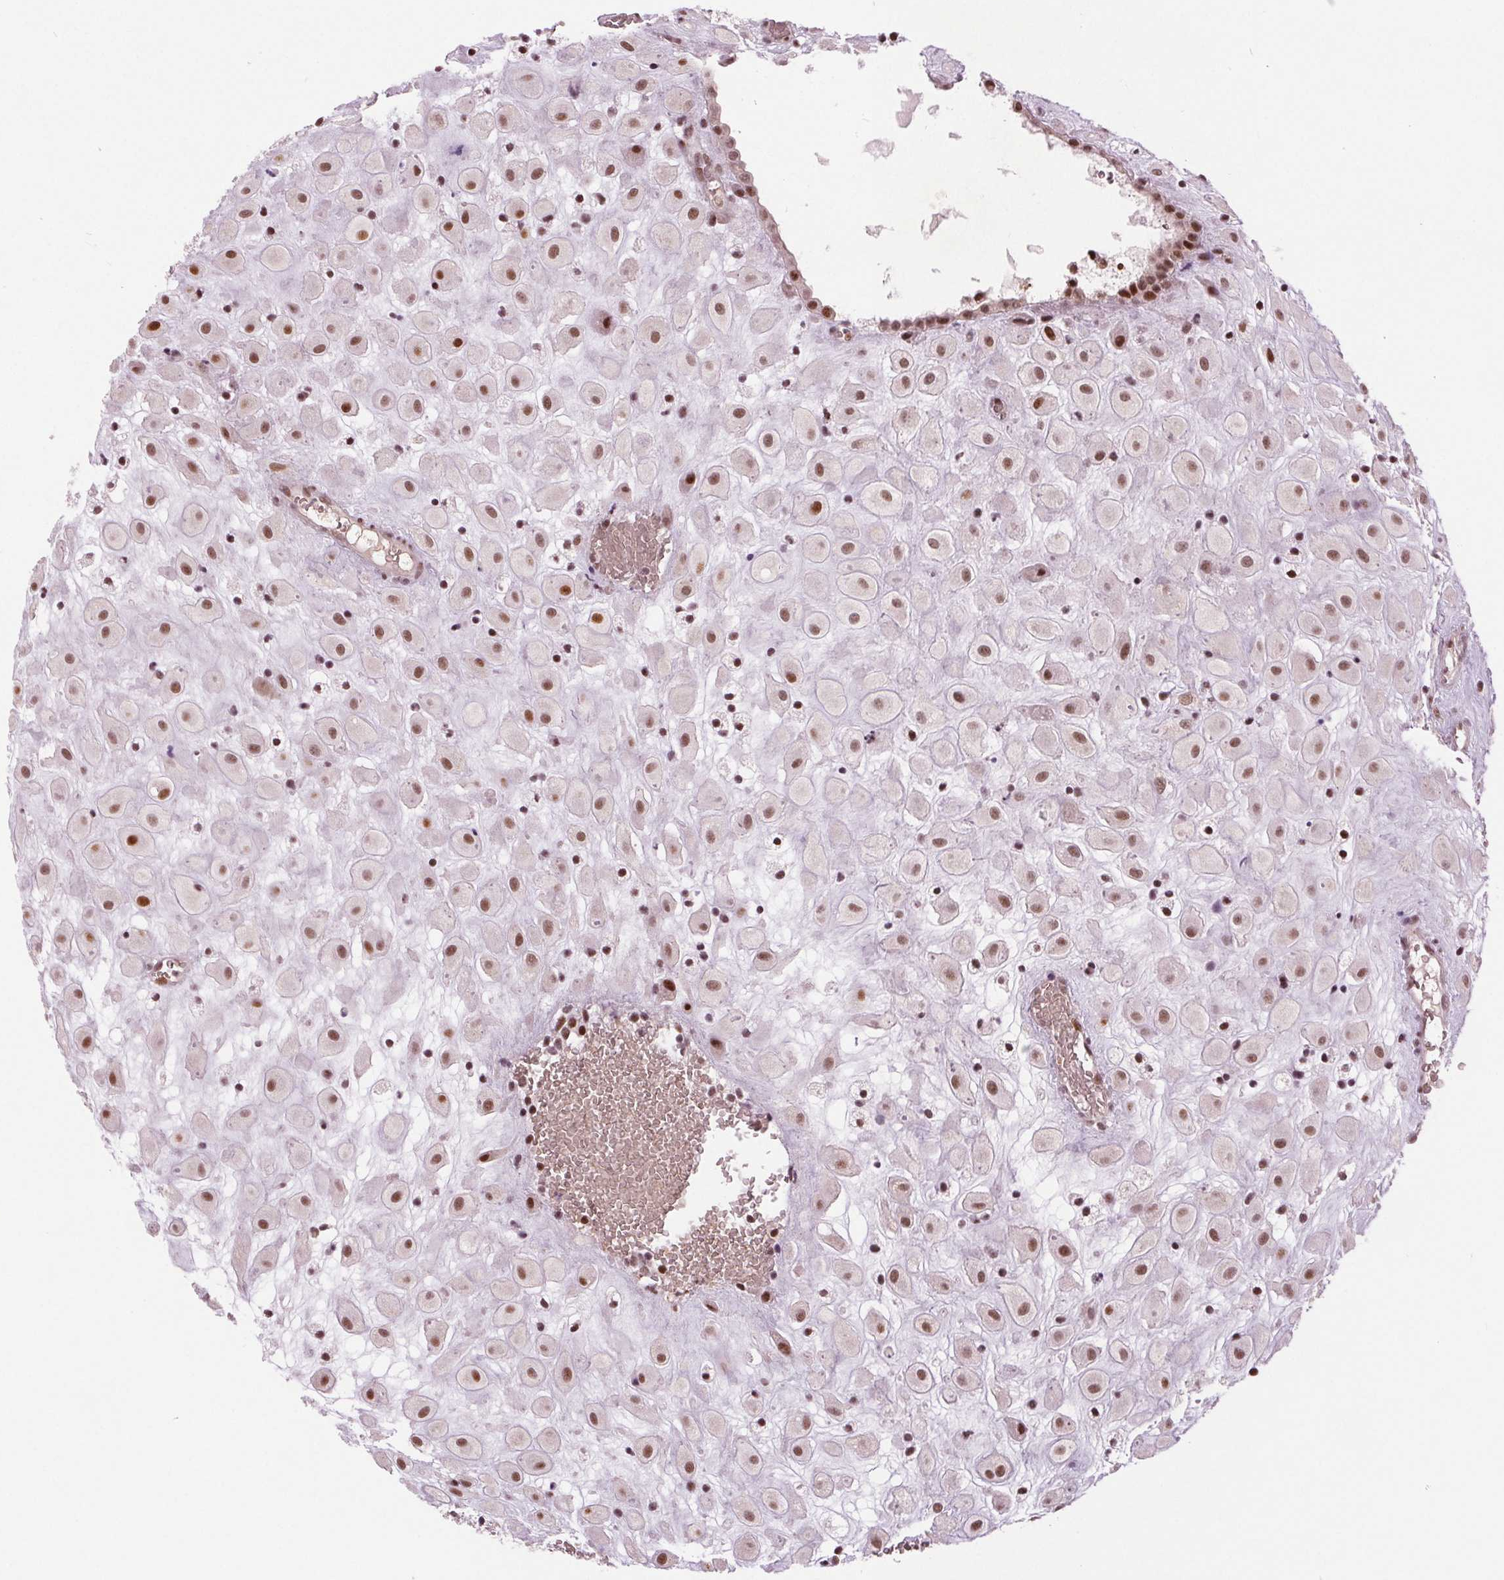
{"staining": {"intensity": "moderate", "quantity": ">75%", "location": "nuclear"}, "tissue": "placenta", "cell_type": "Decidual cells", "image_type": "normal", "snomed": [{"axis": "morphology", "description": "Normal tissue, NOS"}, {"axis": "topography", "description": "Placenta"}], "caption": "Immunohistochemical staining of normal placenta exhibits >75% levels of moderate nuclear protein positivity in approximately >75% of decidual cells.", "gene": "TTC34", "patient": {"sex": "female", "age": 24}}